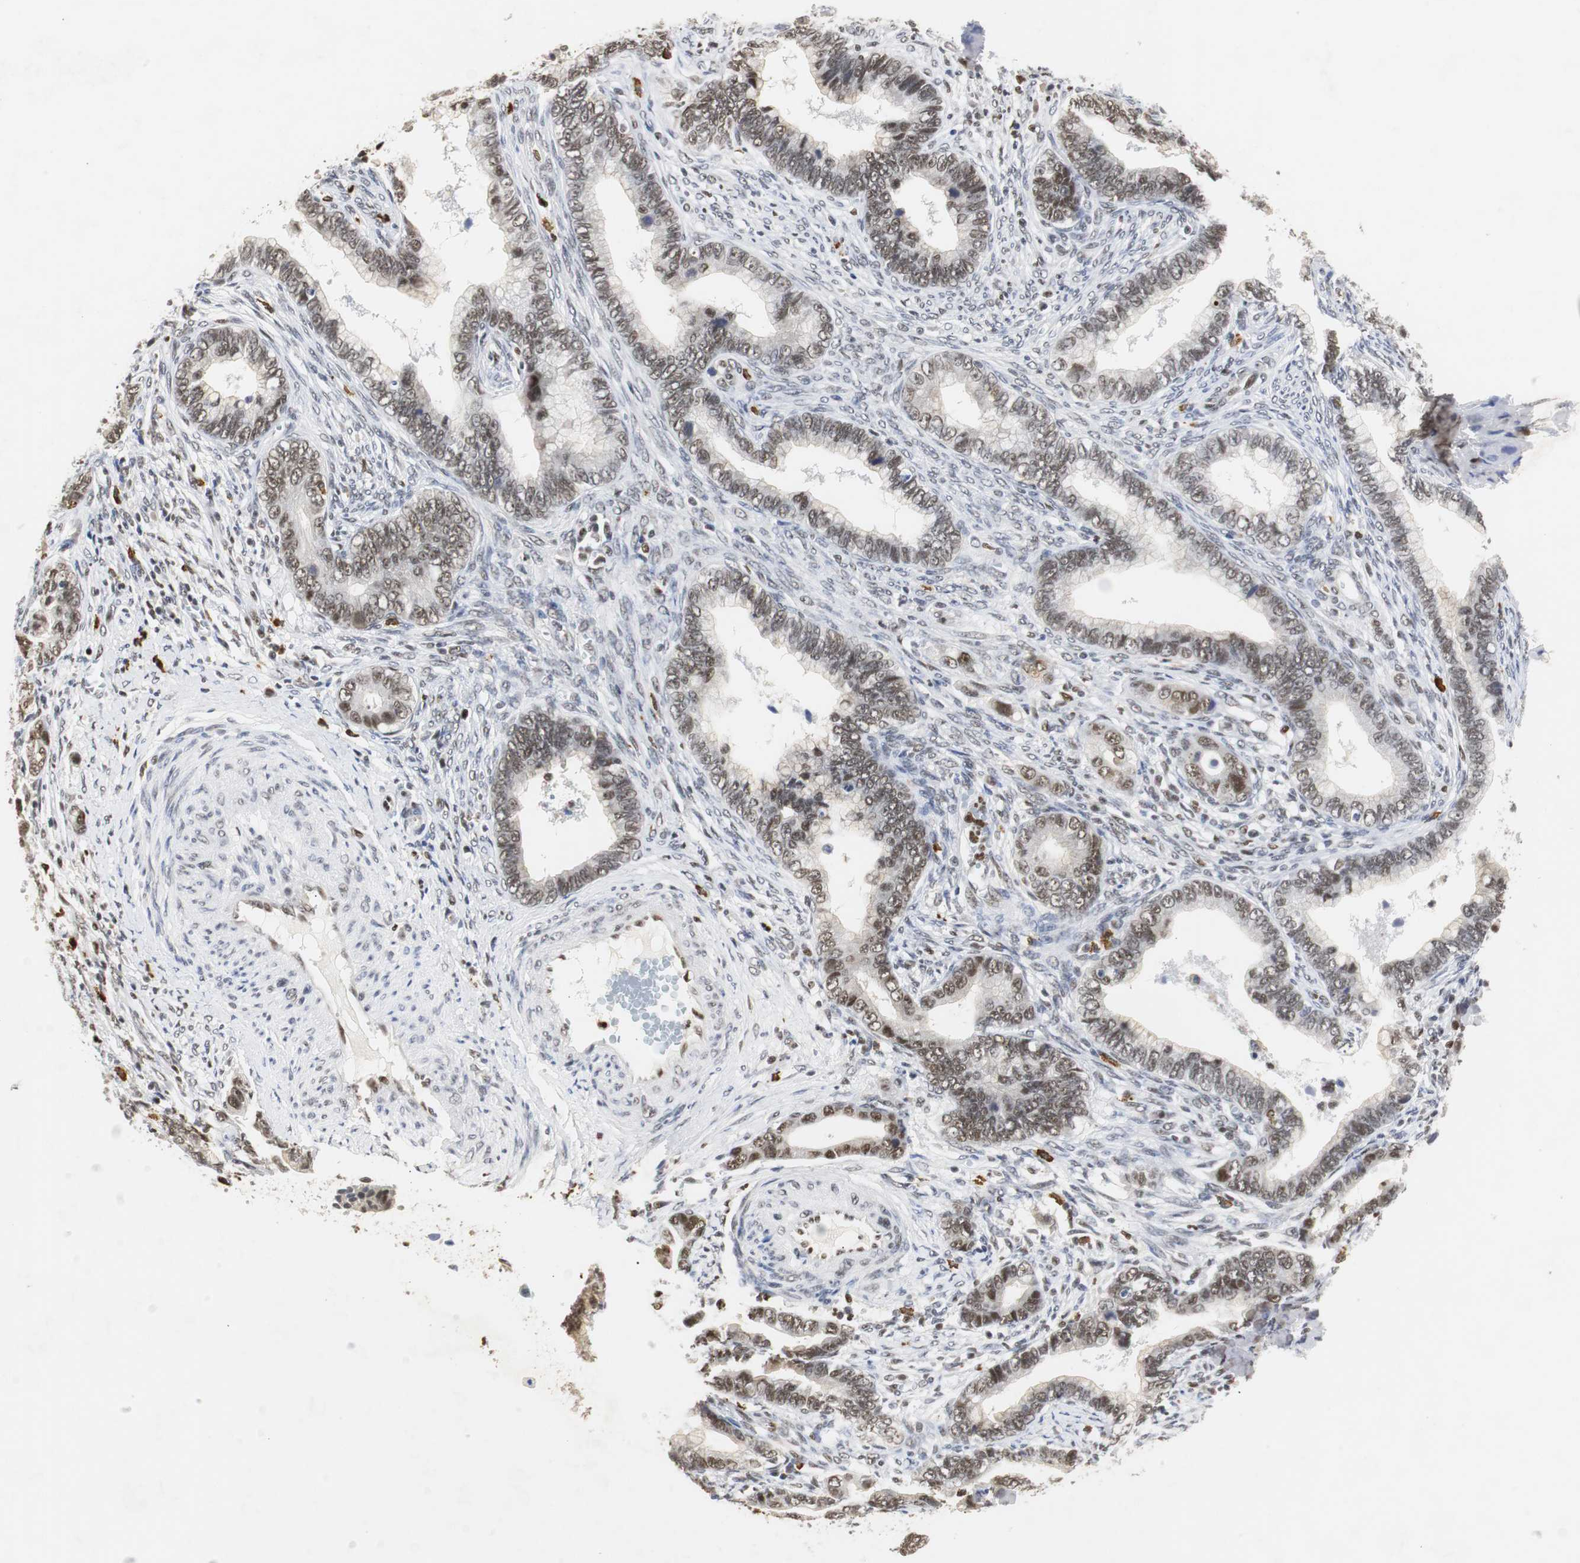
{"staining": {"intensity": "strong", "quantity": ">75%", "location": "nuclear"}, "tissue": "cervical cancer", "cell_type": "Tumor cells", "image_type": "cancer", "snomed": [{"axis": "morphology", "description": "Adenocarcinoma, NOS"}, {"axis": "topography", "description": "Cervix"}], "caption": "Brown immunohistochemical staining in cervical cancer (adenocarcinoma) demonstrates strong nuclear expression in approximately >75% of tumor cells. The staining was performed using DAB (3,3'-diaminobenzidine), with brown indicating positive protein expression. Nuclei are stained blue with hematoxylin.", "gene": "ZFC3H1", "patient": {"sex": "female", "age": 44}}